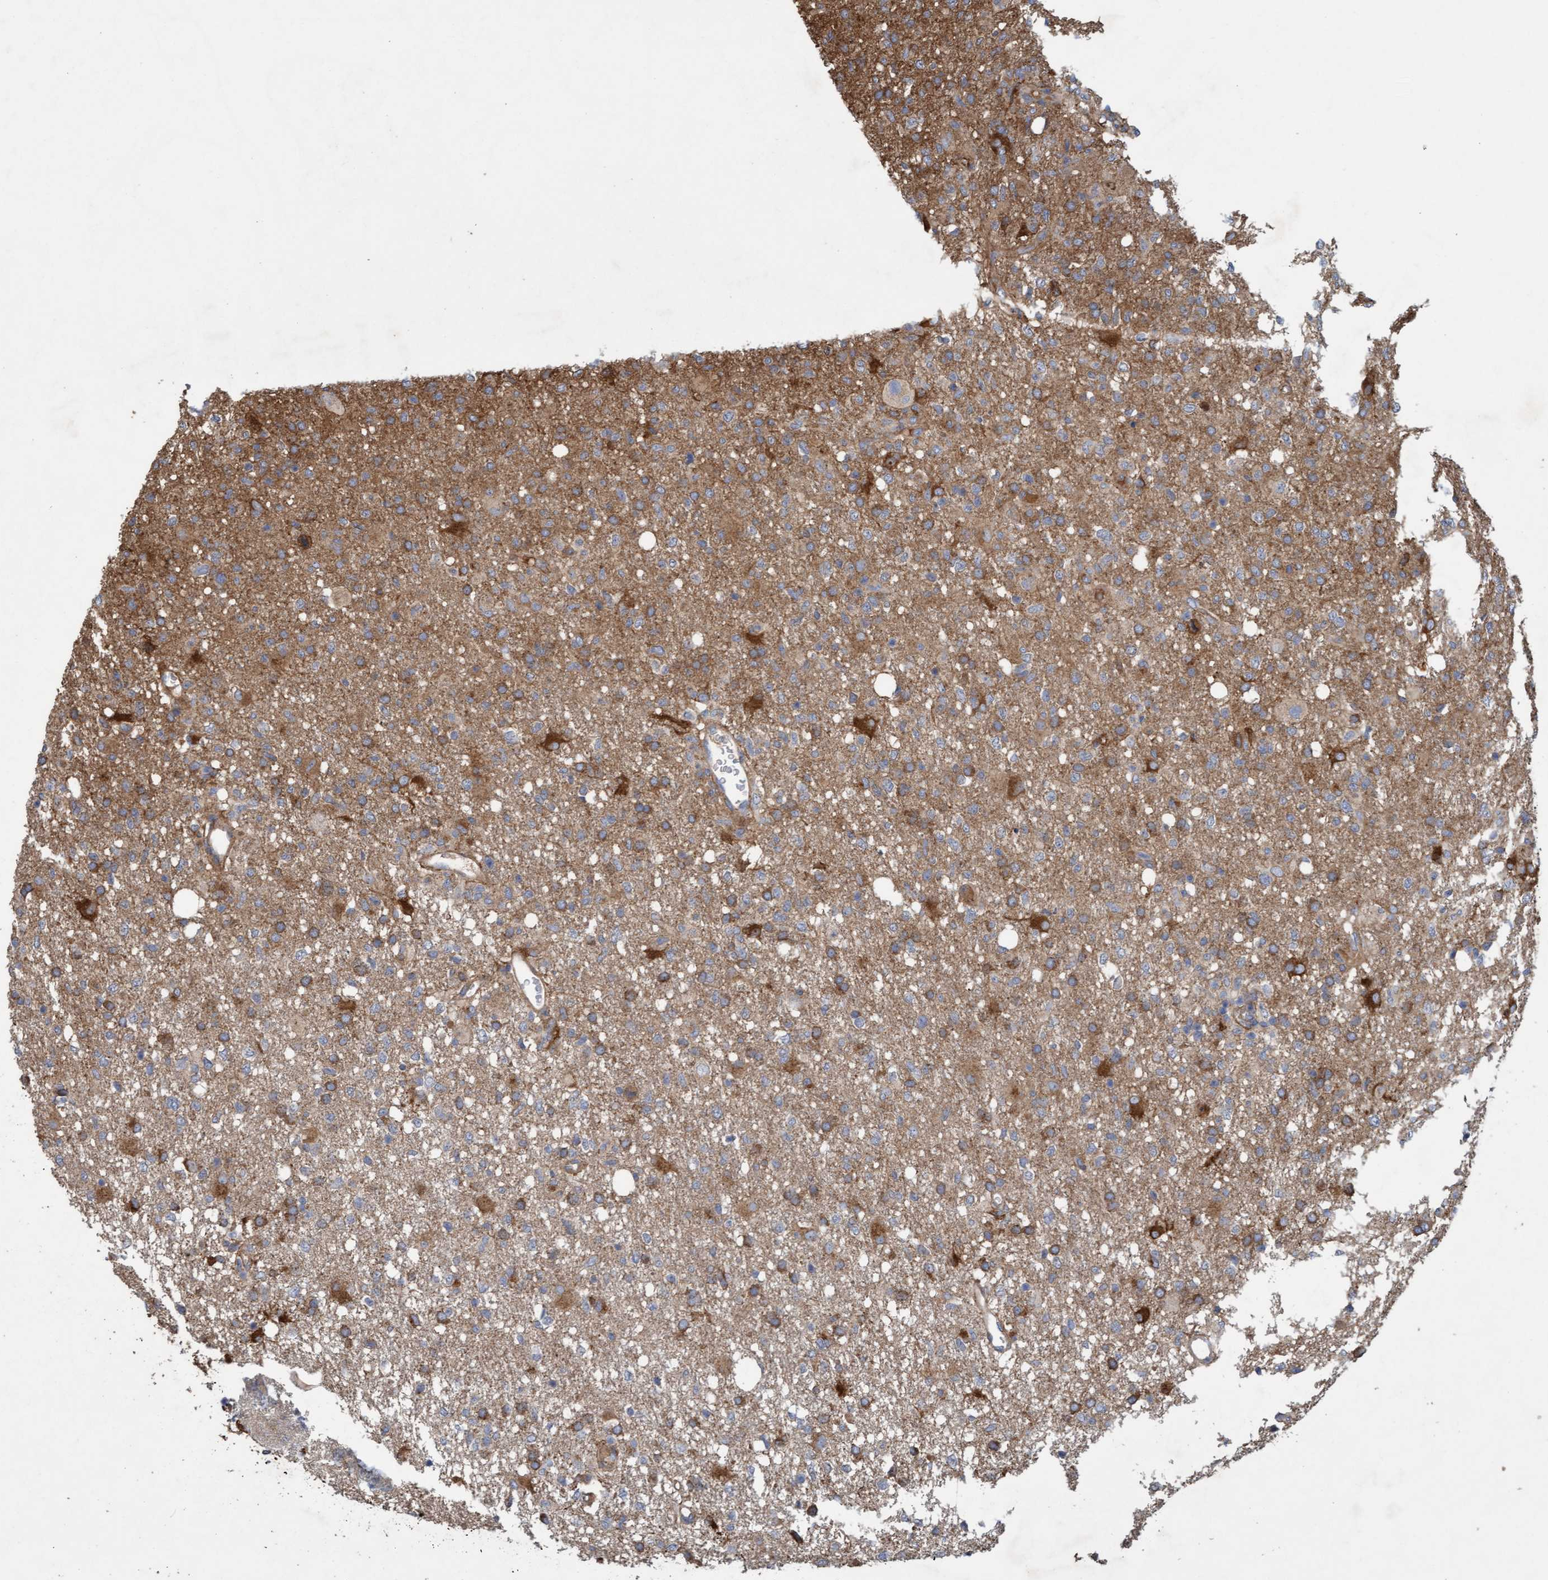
{"staining": {"intensity": "moderate", "quantity": "25%-75%", "location": "cytoplasmic/membranous"}, "tissue": "glioma", "cell_type": "Tumor cells", "image_type": "cancer", "snomed": [{"axis": "morphology", "description": "Glioma, malignant, High grade"}, {"axis": "topography", "description": "Brain"}], "caption": "Immunohistochemical staining of glioma shows moderate cytoplasmic/membranous protein positivity in about 25%-75% of tumor cells.", "gene": "DDHD2", "patient": {"sex": "female", "age": 57}}